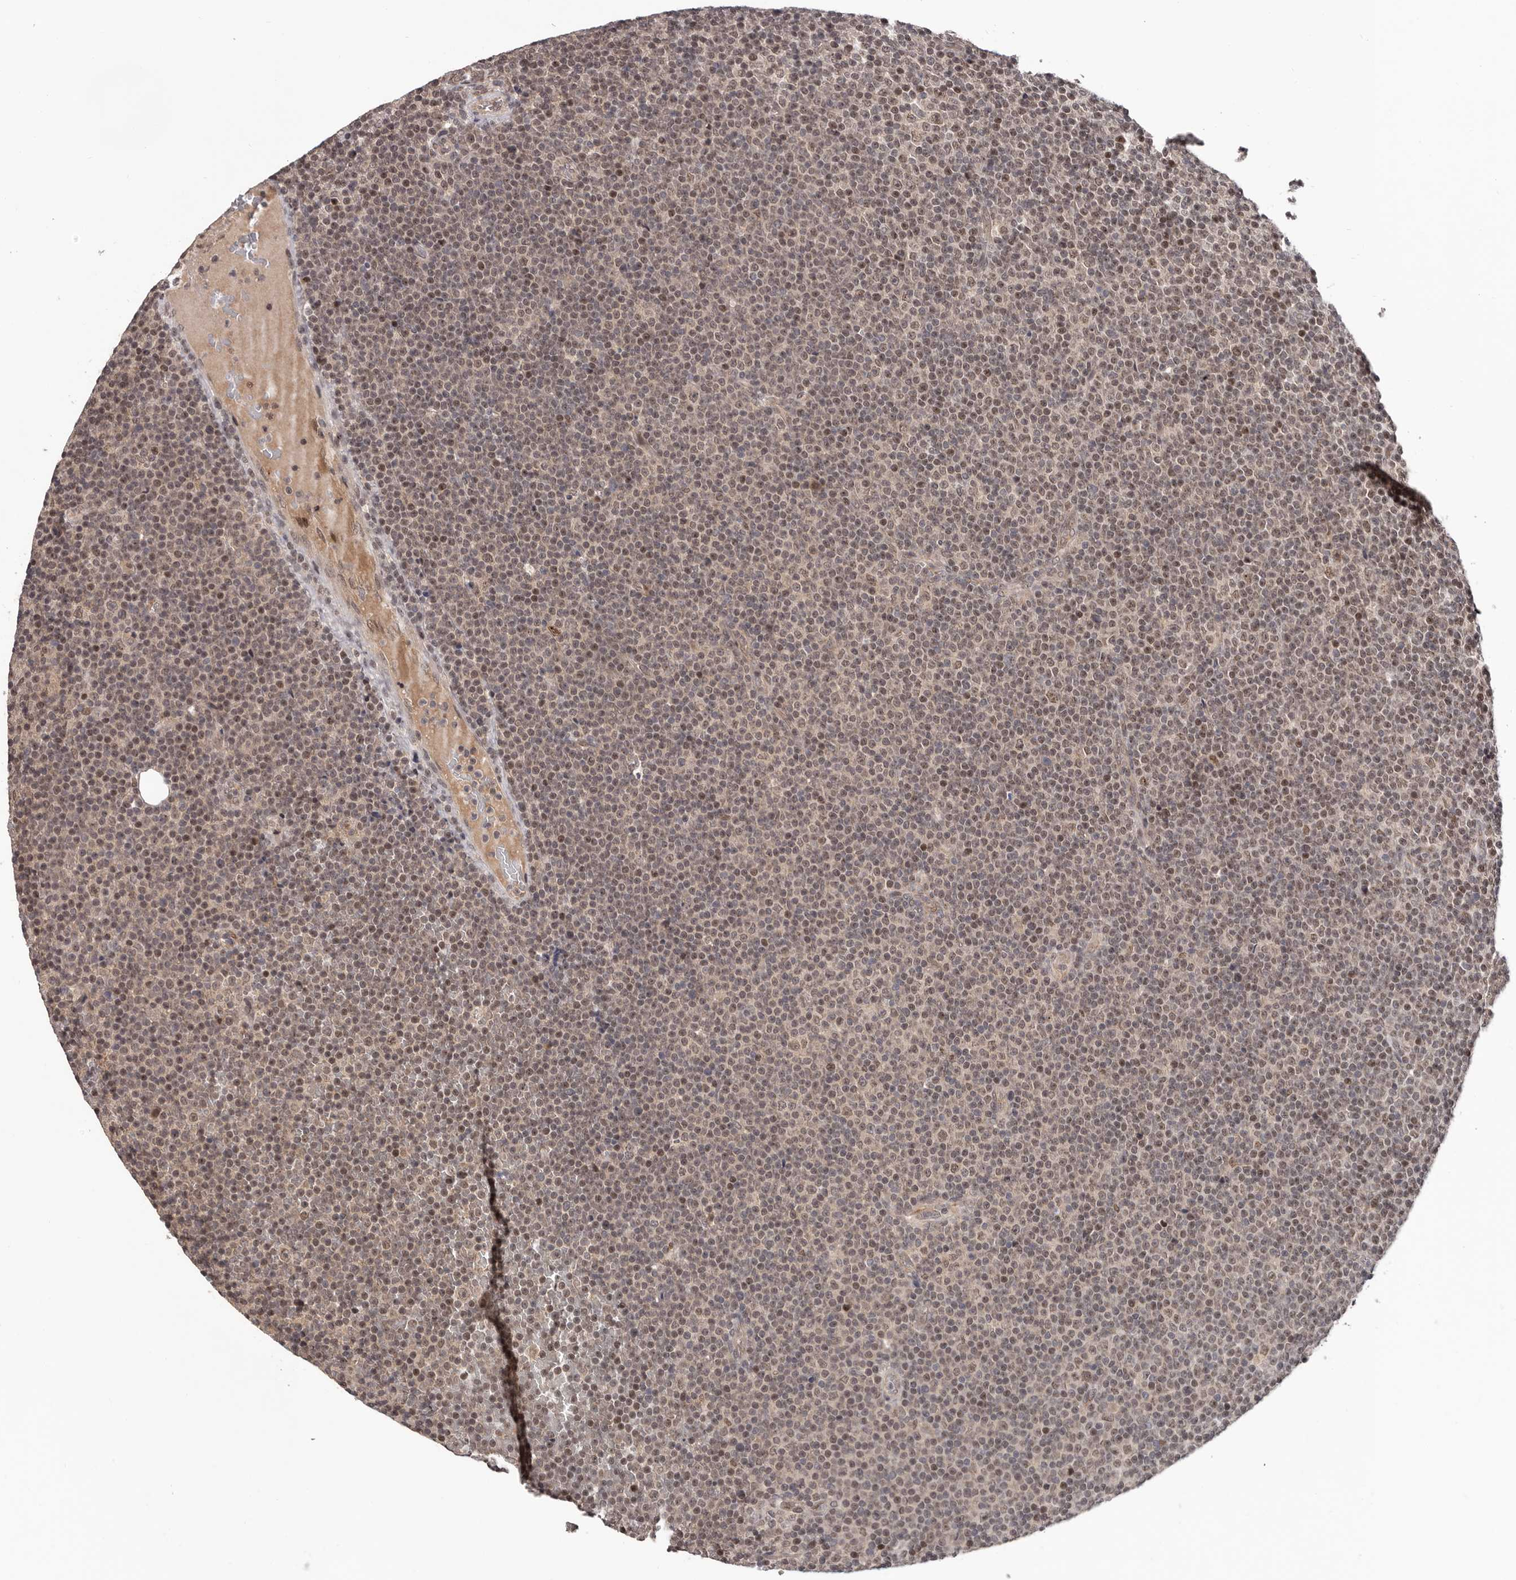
{"staining": {"intensity": "moderate", "quantity": ">75%", "location": "nuclear"}, "tissue": "lymphoma", "cell_type": "Tumor cells", "image_type": "cancer", "snomed": [{"axis": "morphology", "description": "Malignant lymphoma, non-Hodgkin's type, Low grade"}, {"axis": "topography", "description": "Lymph node"}], "caption": "A brown stain labels moderate nuclear positivity of a protein in human lymphoma tumor cells.", "gene": "TBX5", "patient": {"sex": "female", "age": 67}}